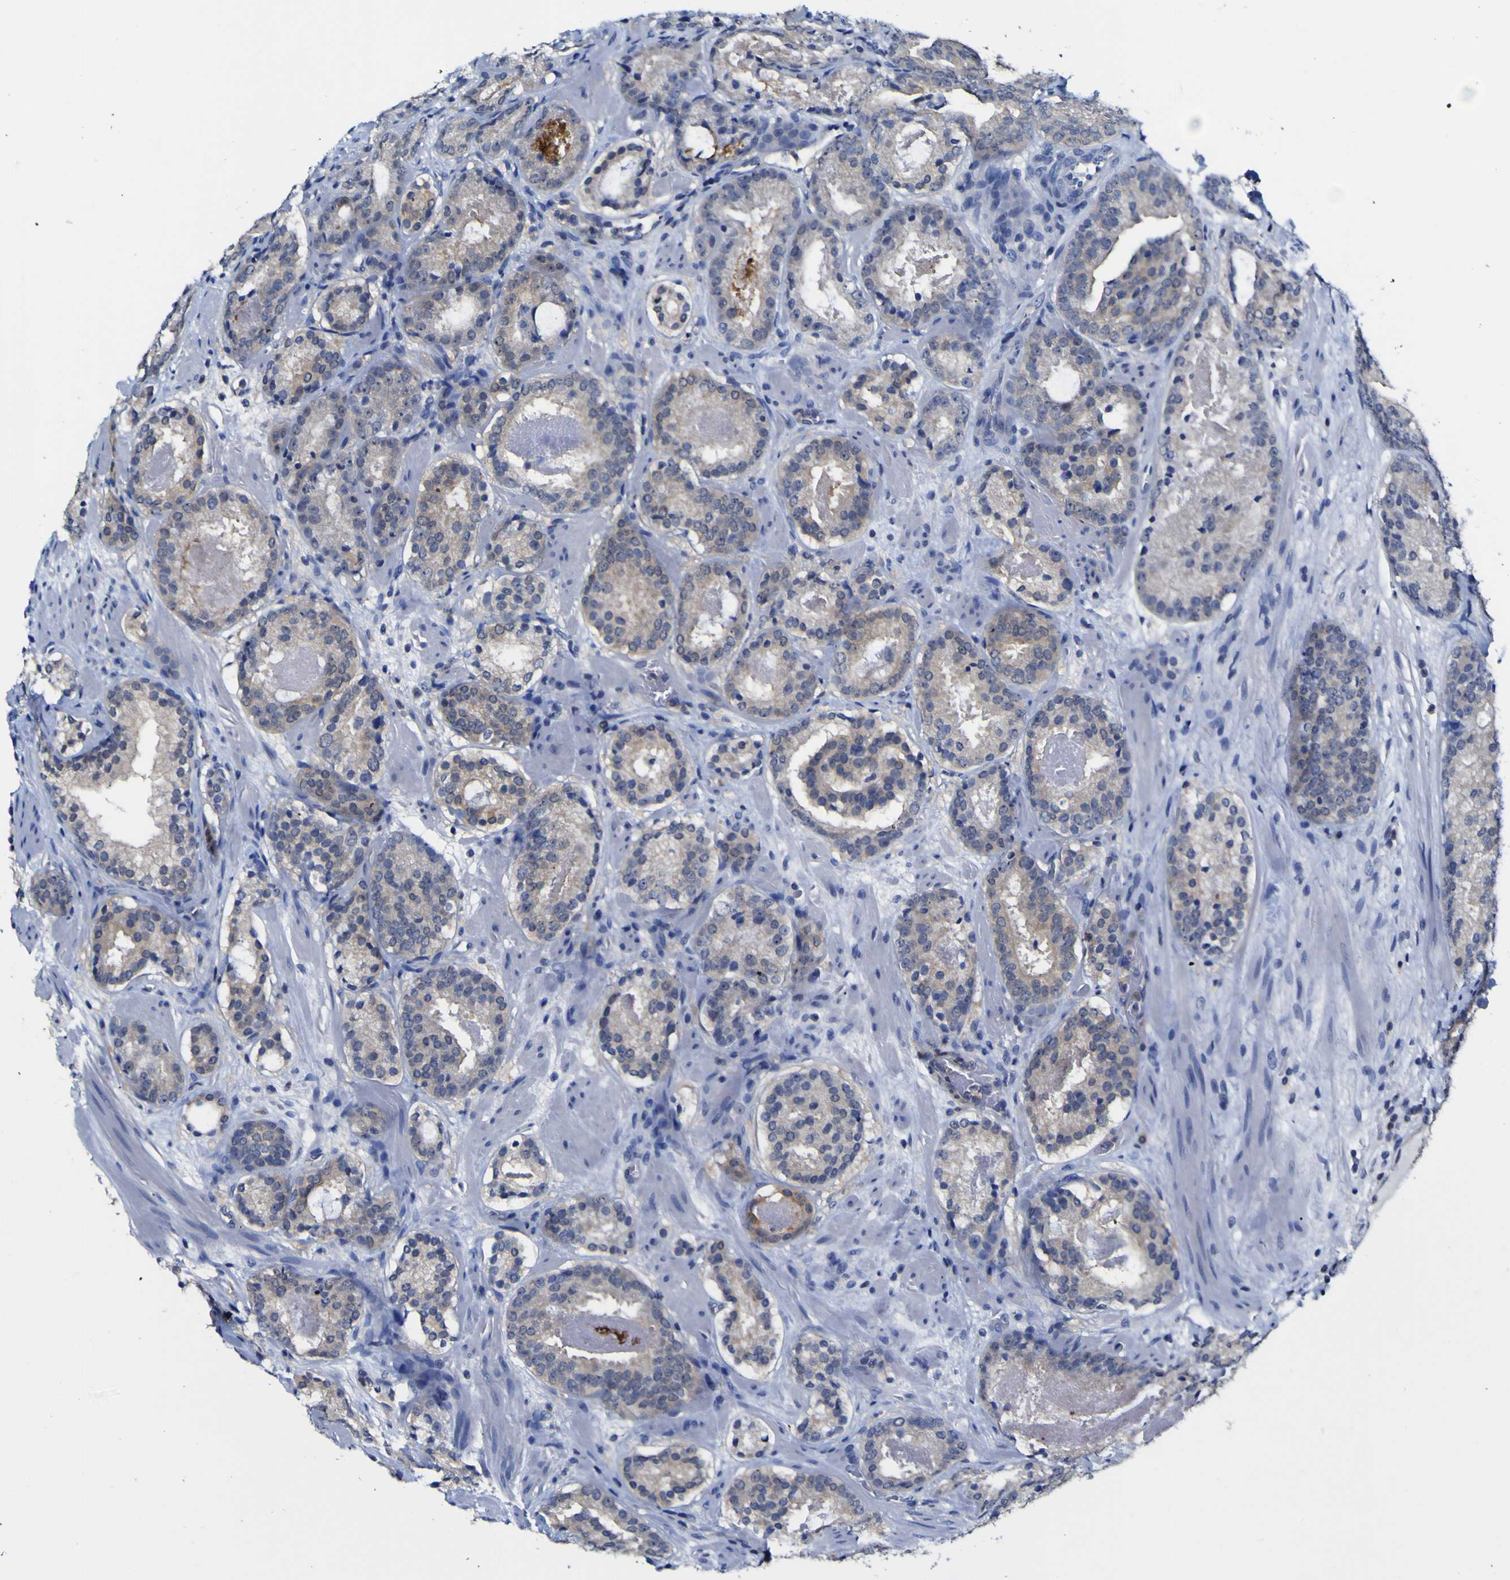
{"staining": {"intensity": "weak", "quantity": ">75%", "location": "cytoplasmic/membranous"}, "tissue": "prostate cancer", "cell_type": "Tumor cells", "image_type": "cancer", "snomed": [{"axis": "morphology", "description": "Adenocarcinoma, Low grade"}, {"axis": "topography", "description": "Prostate"}], "caption": "An image of human low-grade adenocarcinoma (prostate) stained for a protein reveals weak cytoplasmic/membranous brown staining in tumor cells. (IHC, brightfield microscopy, high magnification).", "gene": "CASP6", "patient": {"sex": "male", "age": 69}}